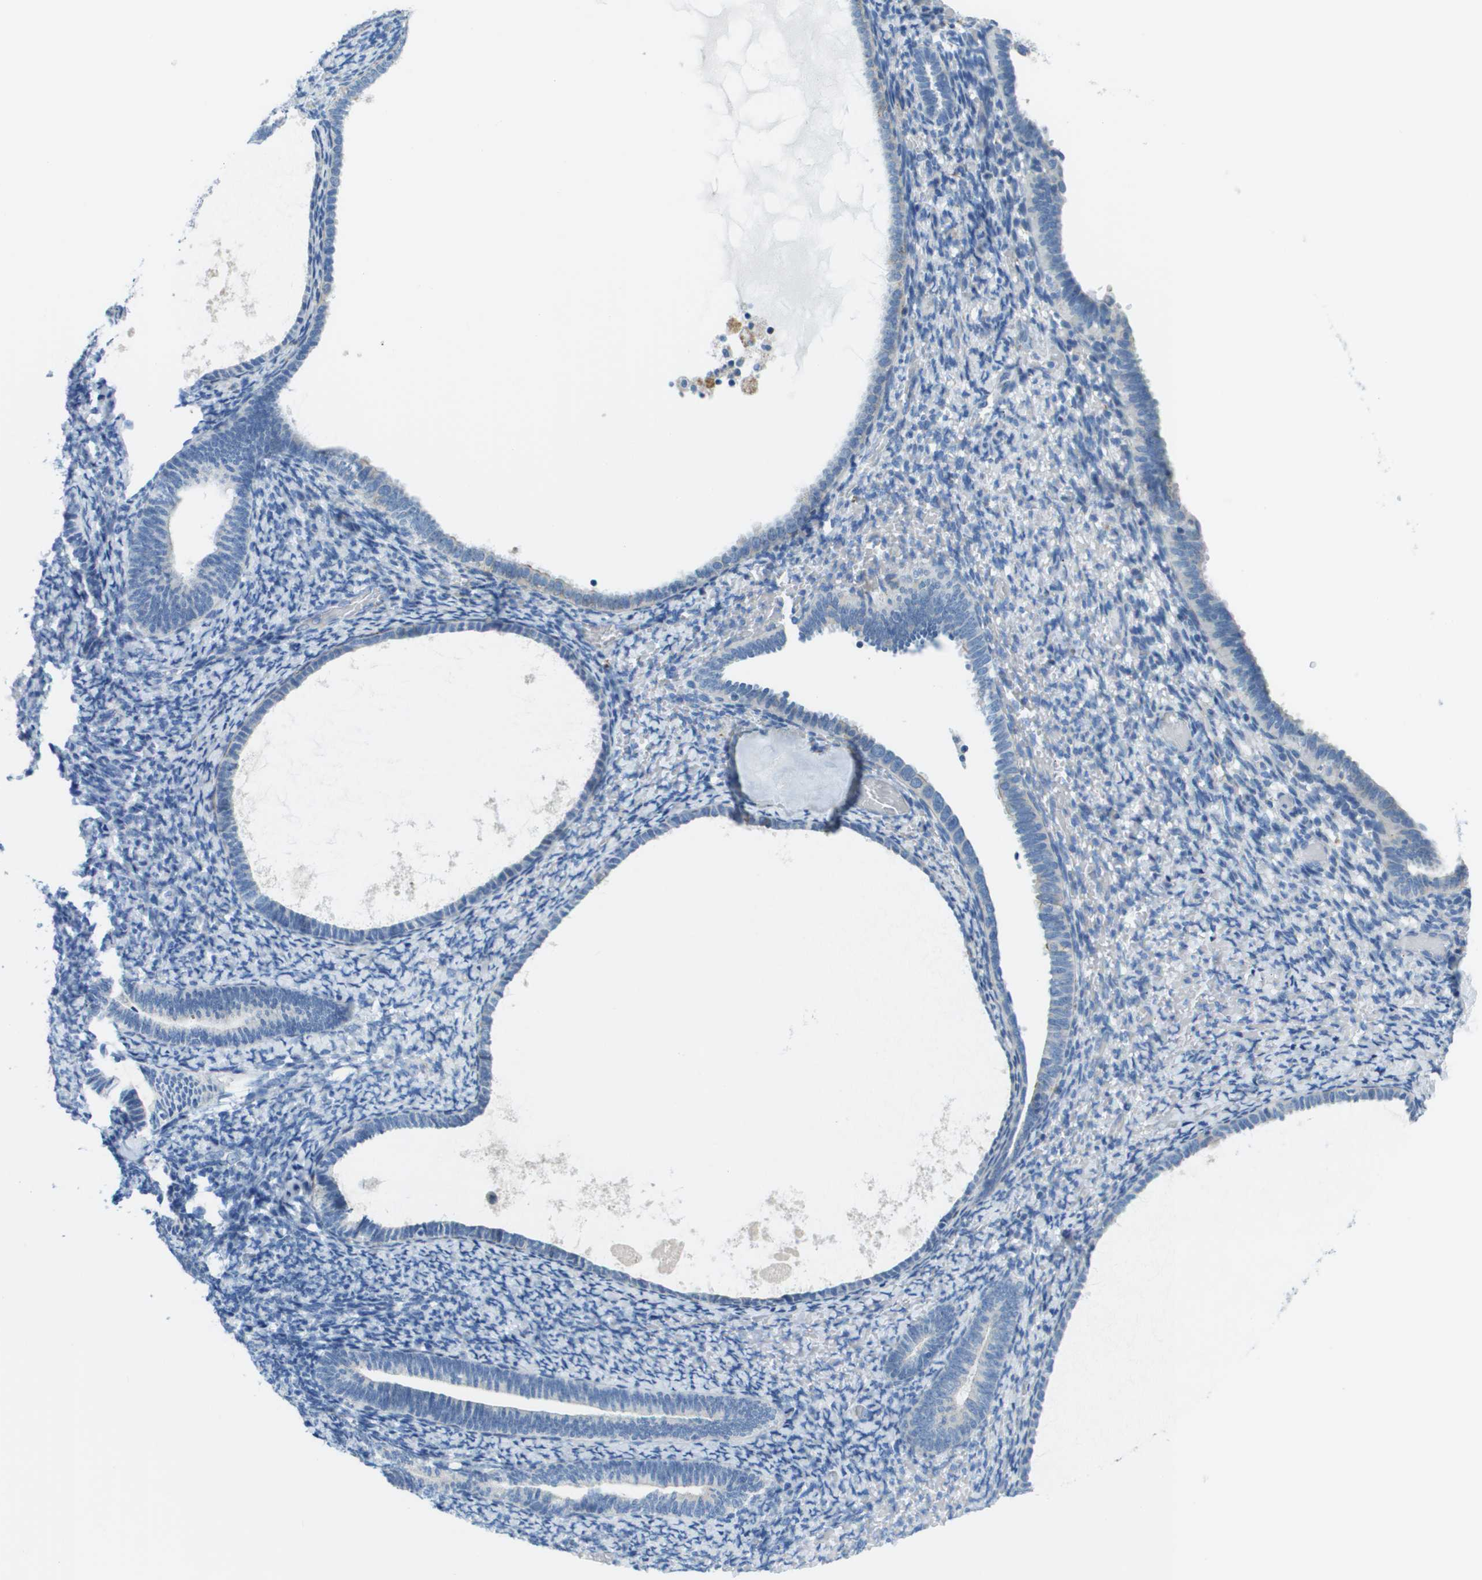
{"staining": {"intensity": "negative", "quantity": "none", "location": "none"}, "tissue": "endometrium", "cell_type": "Cells in endometrial stroma", "image_type": "normal", "snomed": [{"axis": "morphology", "description": "Normal tissue, NOS"}, {"axis": "topography", "description": "Endometrium"}], "caption": "Immunohistochemistry (IHC) of normal endometrium exhibits no expression in cells in endometrial stroma.", "gene": "SDC1", "patient": {"sex": "female", "age": 66}}